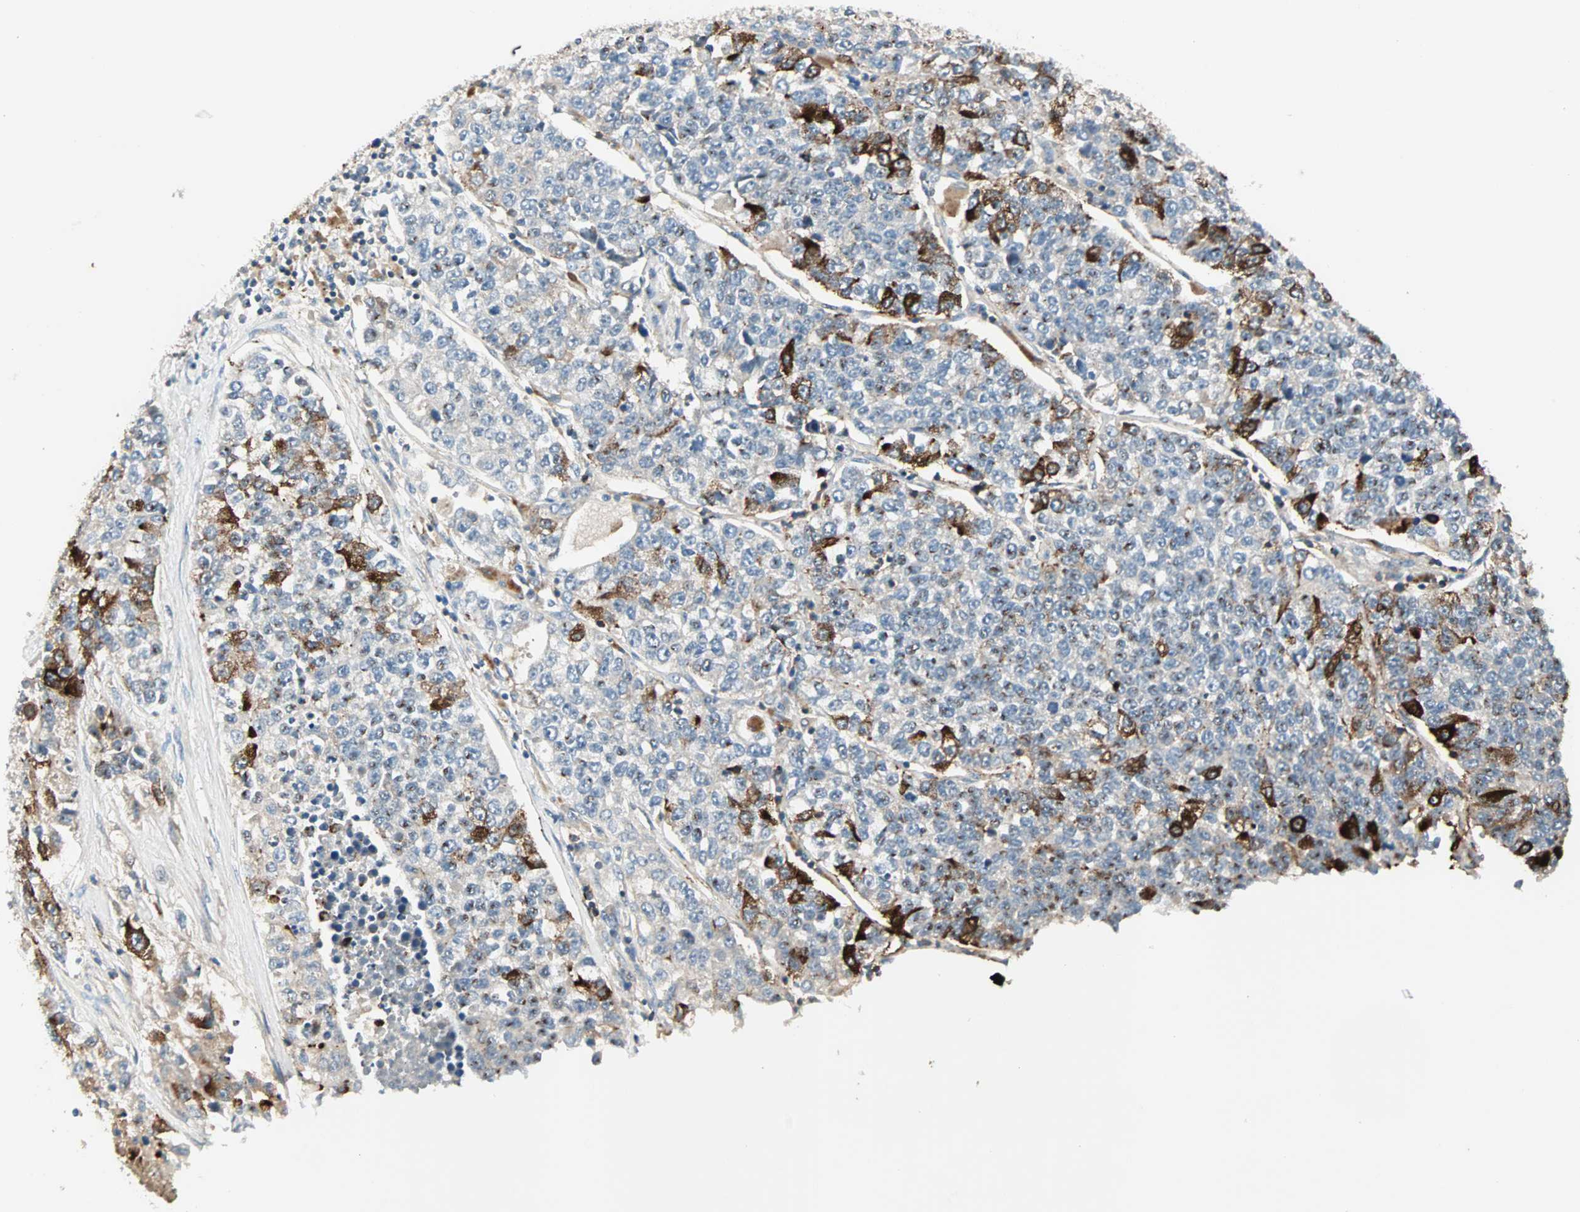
{"staining": {"intensity": "strong", "quantity": "25%-75%", "location": "cytoplasmic/membranous"}, "tissue": "lung cancer", "cell_type": "Tumor cells", "image_type": "cancer", "snomed": [{"axis": "morphology", "description": "Adenocarcinoma, NOS"}, {"axis": "topography", "description": "Lung"}], "caption": "Immunohistochemistry of adenocarcinoma (lung) demonstrates high levels of strong cytoplasmic/membranous positivity in about 25%-75% of tumor cells.", "gene": "TEC", "patient": {"sex": "male", "age": 49}}